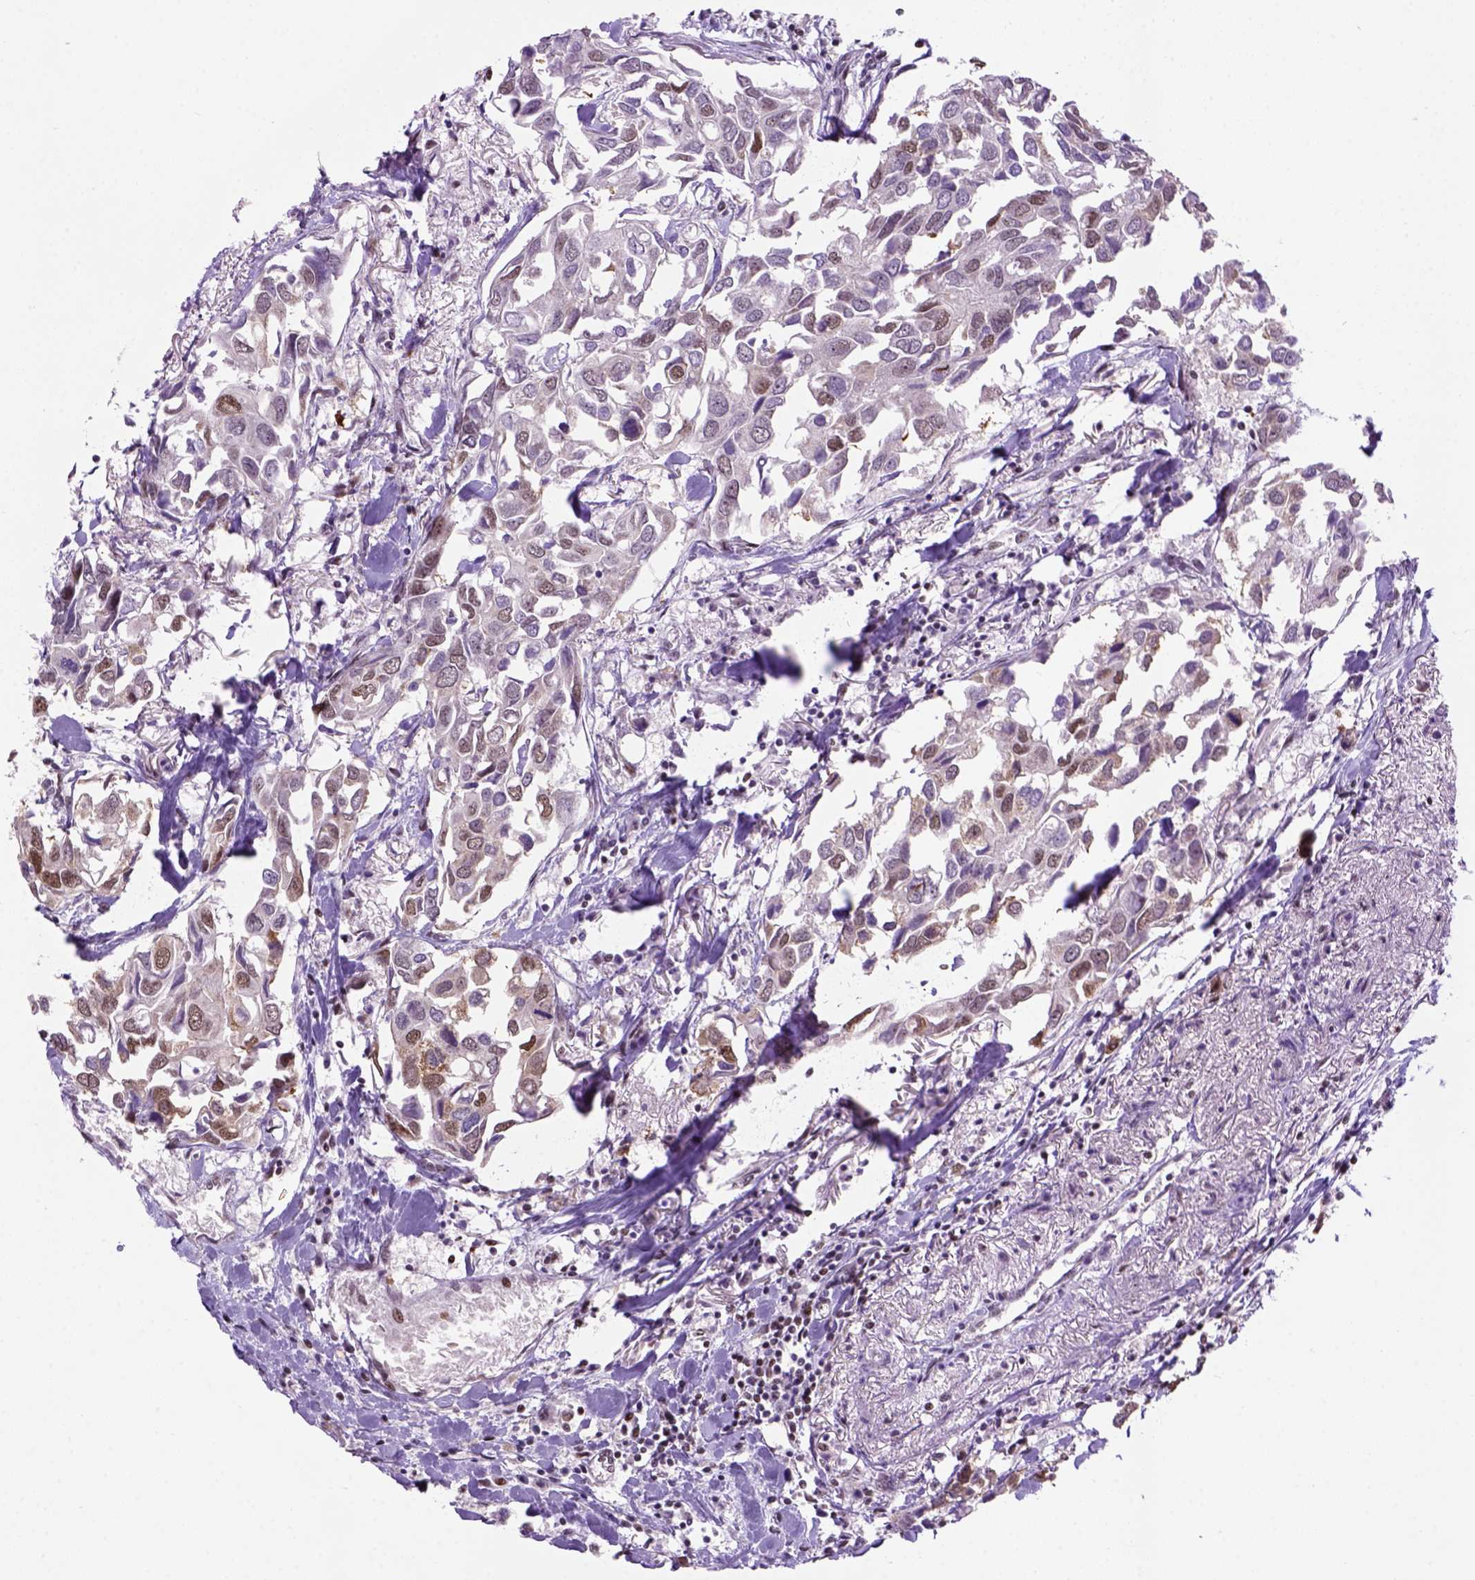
{"staining": {"intensity": "moderate", "quantity": "<25%", "location": "nuclear"}, "tissue": "breast cancer", "cell_type": "Tumor cells", "image_type": "cancer", "snomed": [{"axis": "morphology", "description": "Duct carcinoma"}, {"axis": "topography", "description": "Breast"}], "caption": "Protein expression analysis of breast cancer (invasive ductal carcinoma) demonstrates moderate nuclear staining in approximately <25% of tumor cells. Using DAB (3,3'-diaminobenzidine) (brown) and hematoxylin (blue) stains, captured at high magnification using brightfield microscopy.", "gene": "TBPL1", "patient": {"sex": "female", "age": 83}}